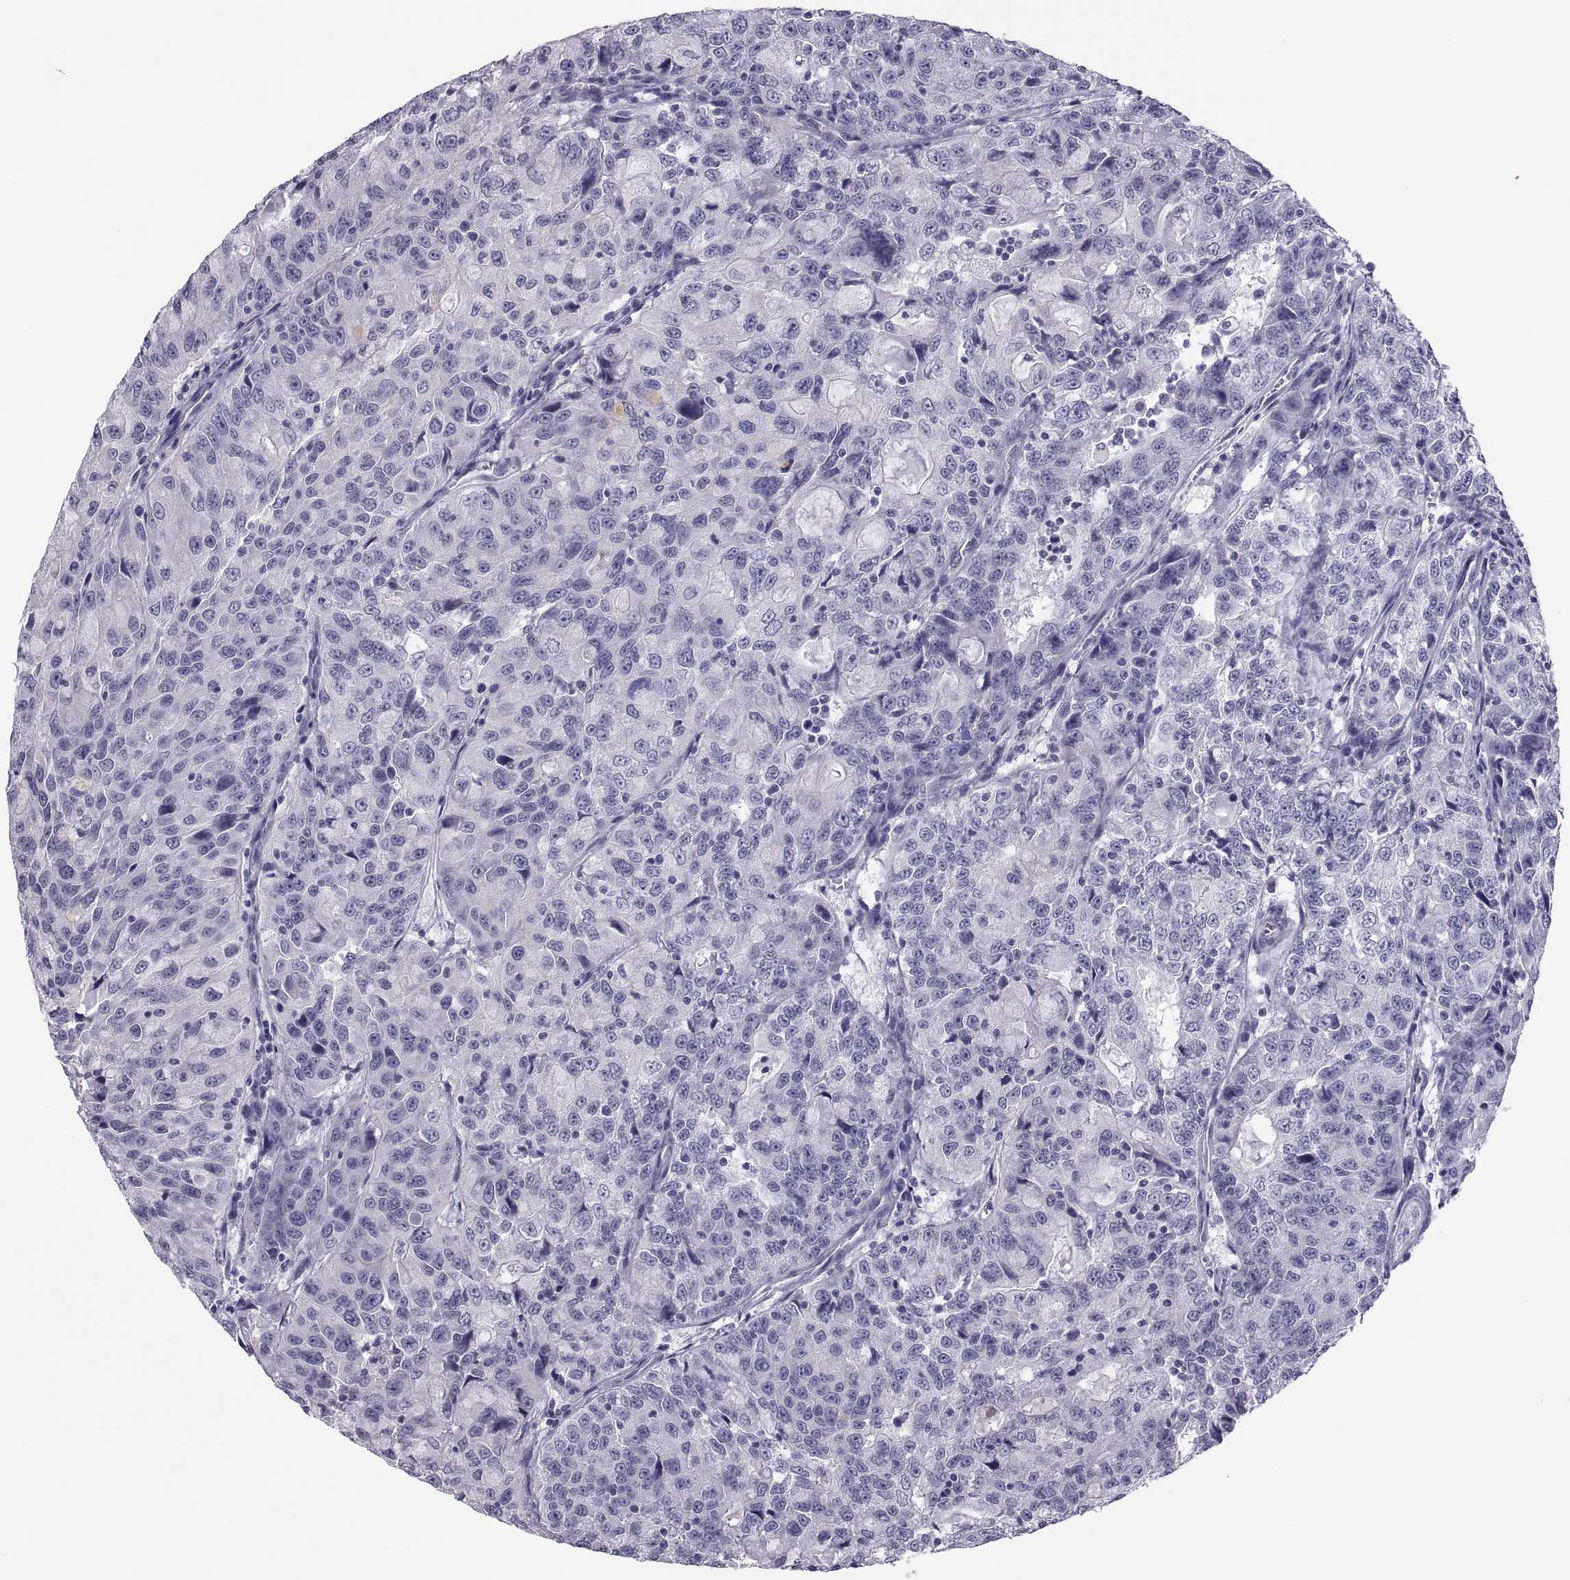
{"staining": {"intensity": "negative", "quantity": "none", "location": "none"}, "tissue": "urothelial cancer", "cell_type": "Tumor cells", "image_type": "cancer", "snomed": [{"axis": "morphology", "description": "Urothelial carcinoma, NOS"}, {"axis": "morphology", "description": "Urothelial carcinoma, High grade"}, {"axis": "topography", "description": "Urinary bladder"}], "caption": "Photomicrograph shows no protein staining in tumor cells of high-grade urothelial carcinoma tissue.", "gene": "RNASE12", "patient": {"sex": "female", "age": 73}}